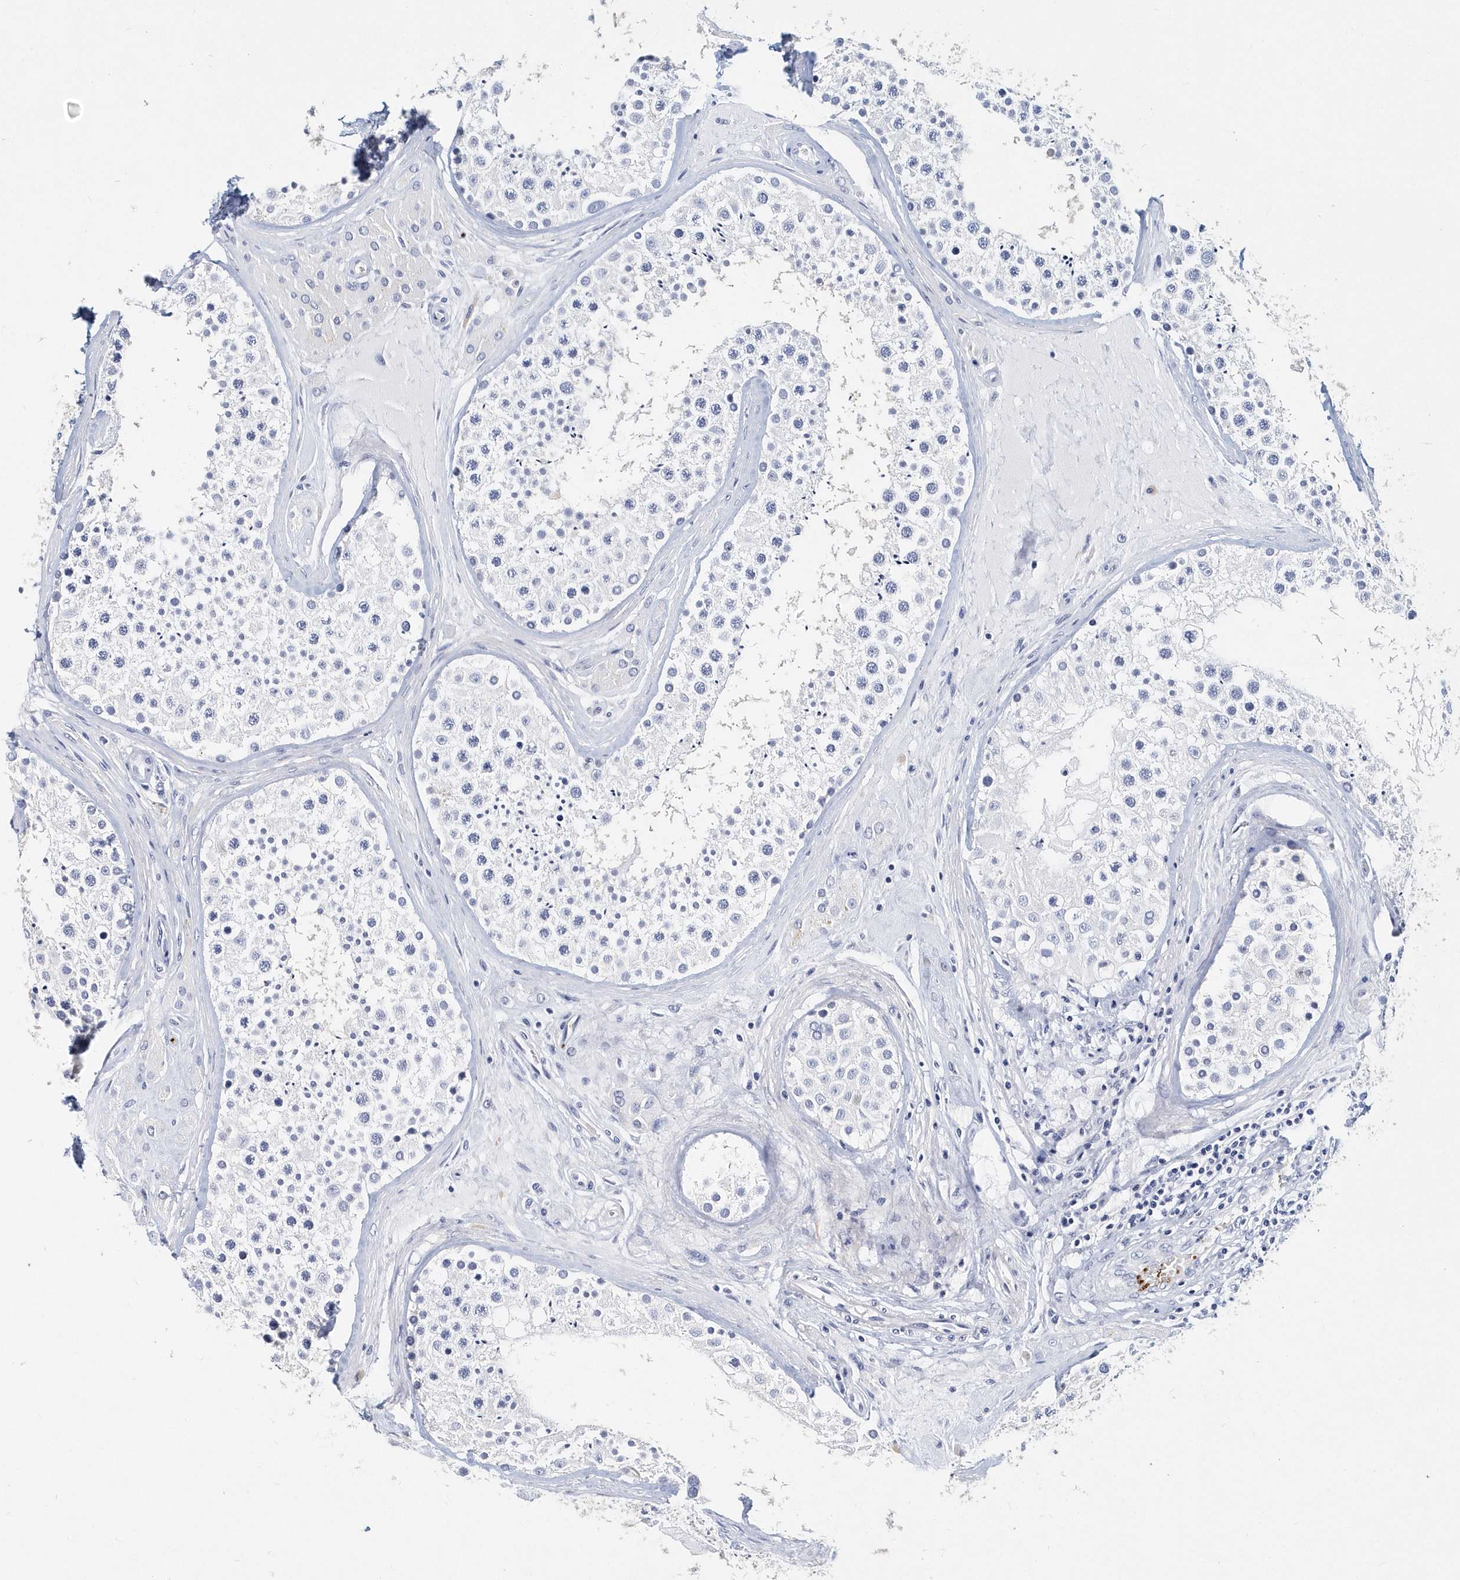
{"staining": {"intensity": "negative", "quantity": "none", "location": "none"}, "tissue": "testis", "cell_type": "Cells in seminiferous ducts", "image_type": "normal", "snomed": [{"axis": "morphology", "description": "Normal tissue, NOS"}, {"axis": "topography", "description": "Testis"}], "caption": "Human testis stained for a protein using immunohistochemistry (IHC) demonstrates no staining in cells in seminiferous ducts.", "gene": "ITGA2B", "patient": {"sex": "male", "age": 46}}